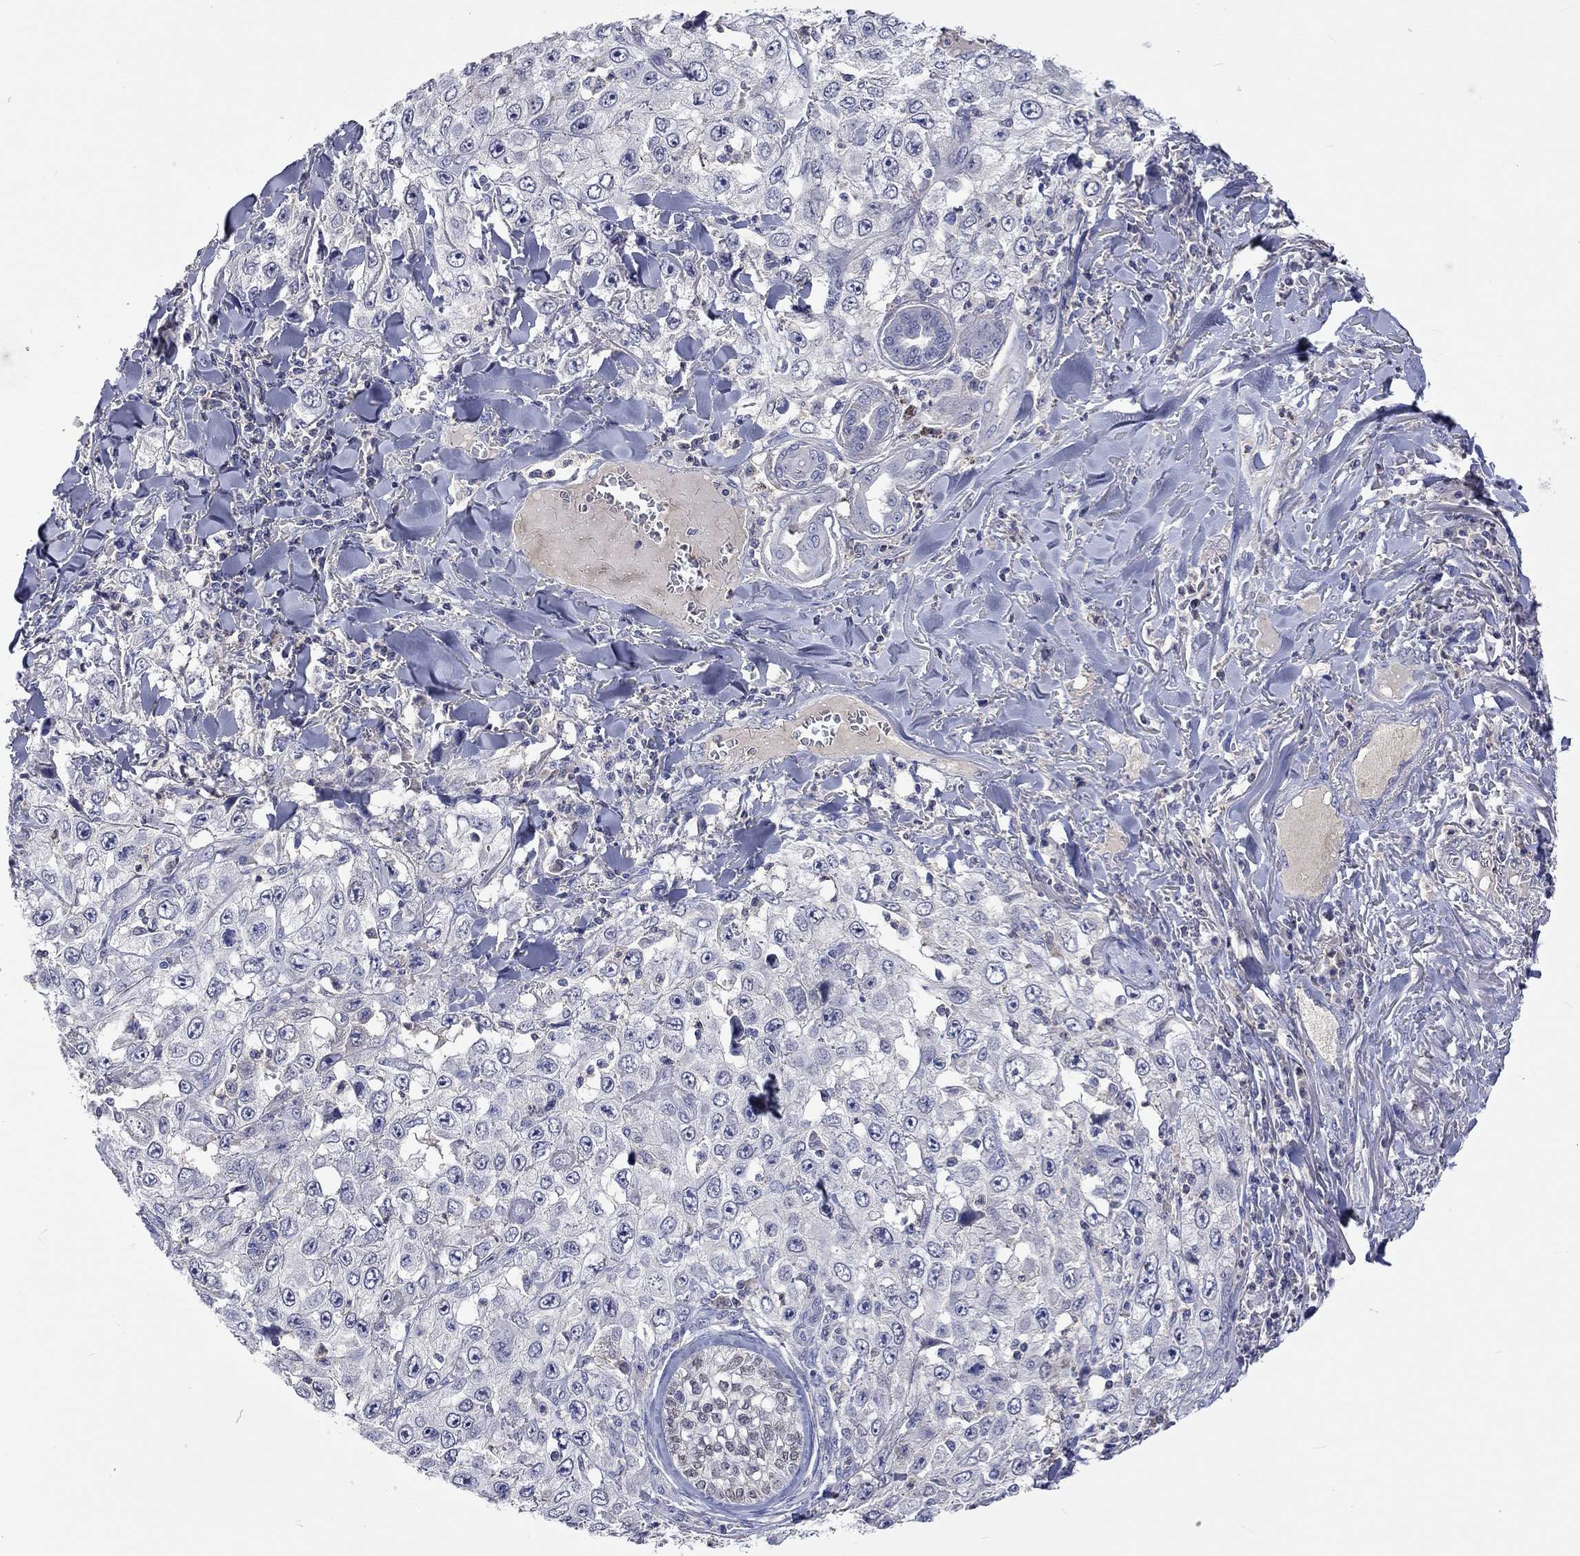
{"staining": {"intensity": "weak", "quantity": "<25%", "location": "cytoplasmic/membranous"}, "tissue": "skin cancer", "cell_type": "Tumor cells", "image_type": "cancer", "snomed": [{"axis": "morphology", "description": "Squamous cell carcinoma, NOS"}, {"axis": "topography", "description": "Skin"}], "caption": "High power microscopy histopathology image of an immunohistochemistry image of skin cancer, revealing no significant positivity in tumor cells. Nuclei are stained in blue.", "gene": "LRFN4", "patient": {"sex": "male", "age": 82}}